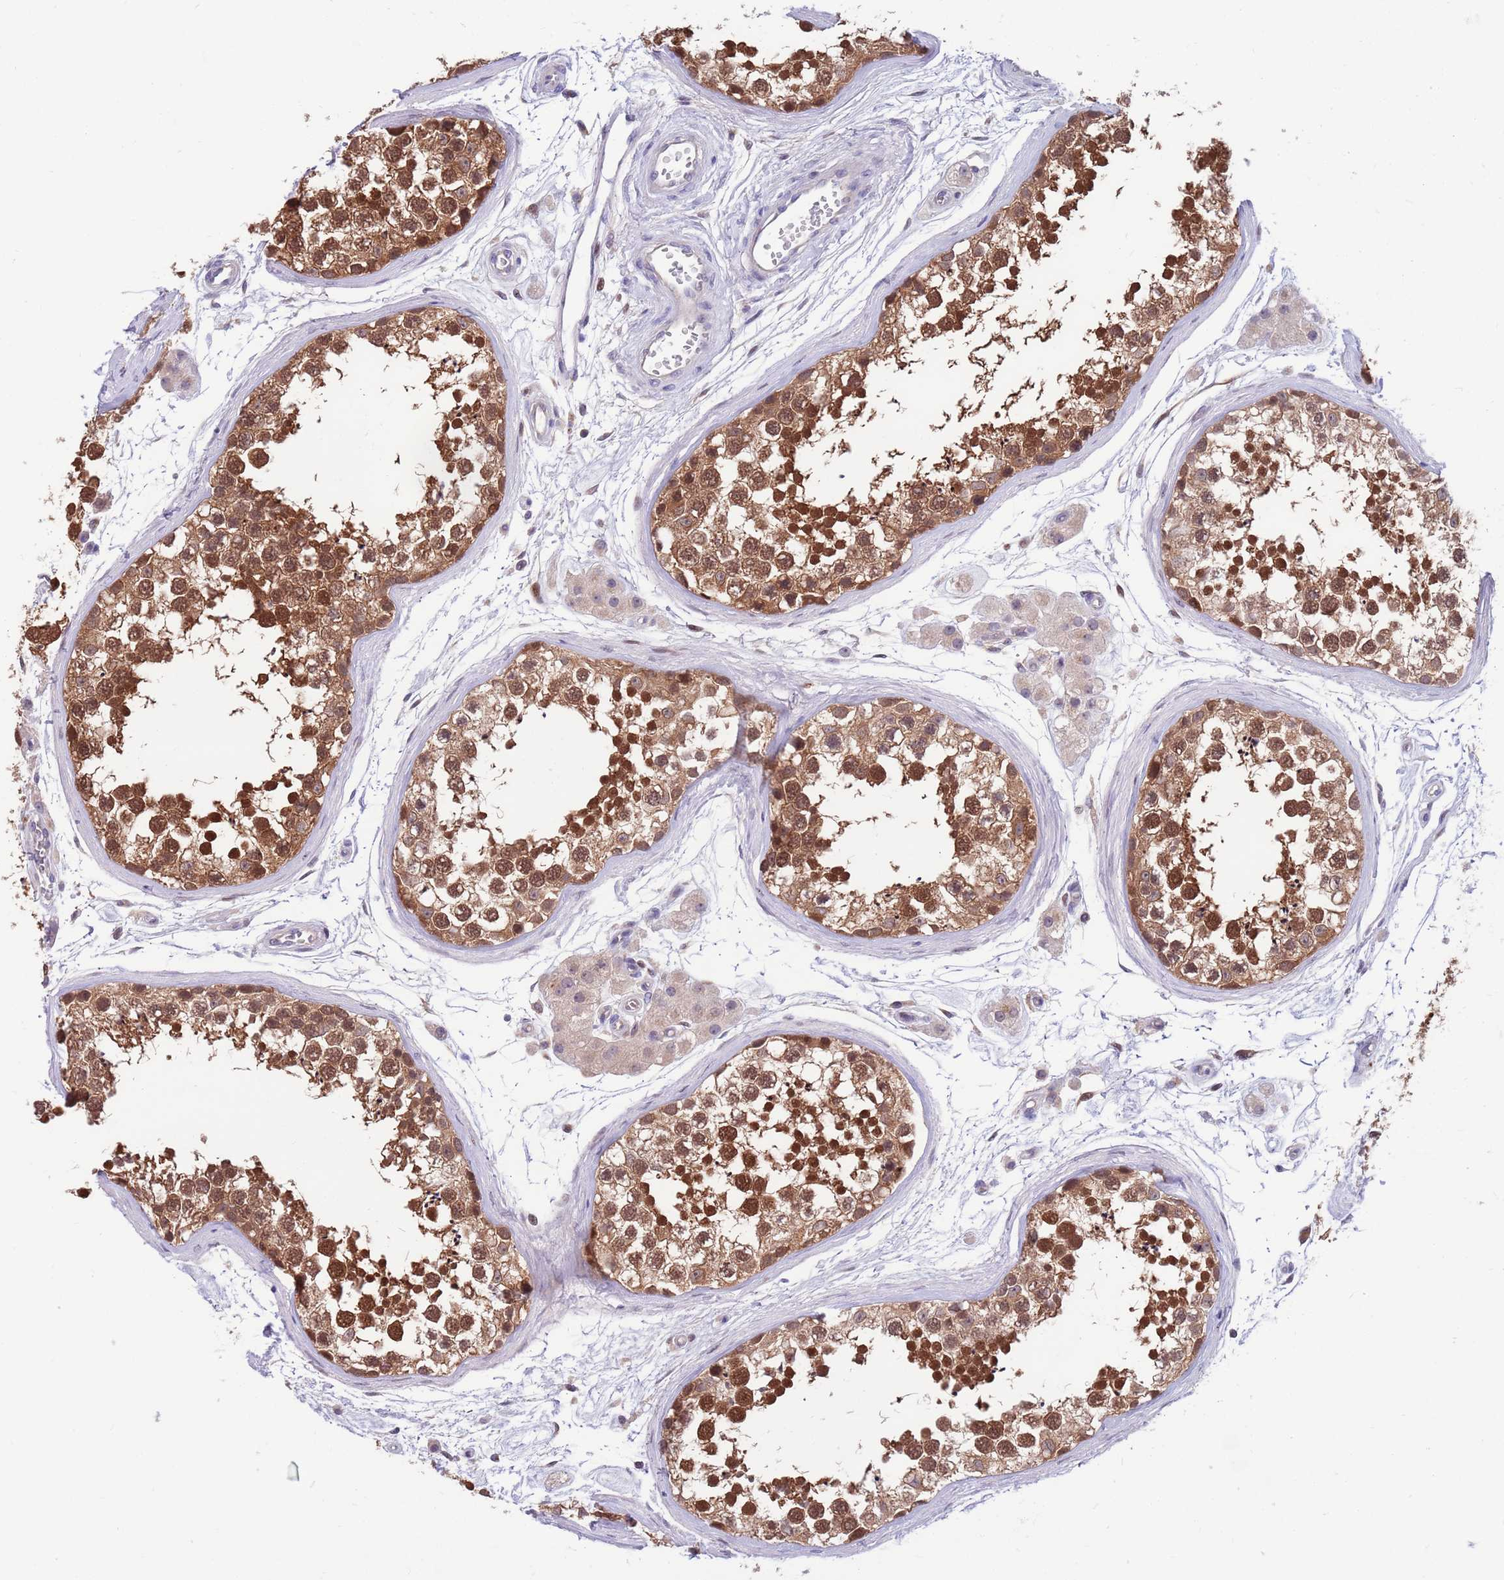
{"staining": {"intensity": "strong", "quantity": ">75%", "location": "cytoplasmic/membranous,nuclear"}, "tissue": "testis", "cell_type": "Cells in seminiferous ducts", "image_type": "normal", "snomed": [{"axis": "morphology", "description": "Normal tissue, NOS"}, {"axis": "topography", "description": "Testis"}], "caption": "Testis stained for a protein displays strong cytoplasmic/membranous,nuclear positivity in cells in seminiferous ducts. (brown staining indicates protein expression, while blue staining denotes nuclei).", "gene": "KLHL29", "patient": {"sex": "male", "age": 56}}